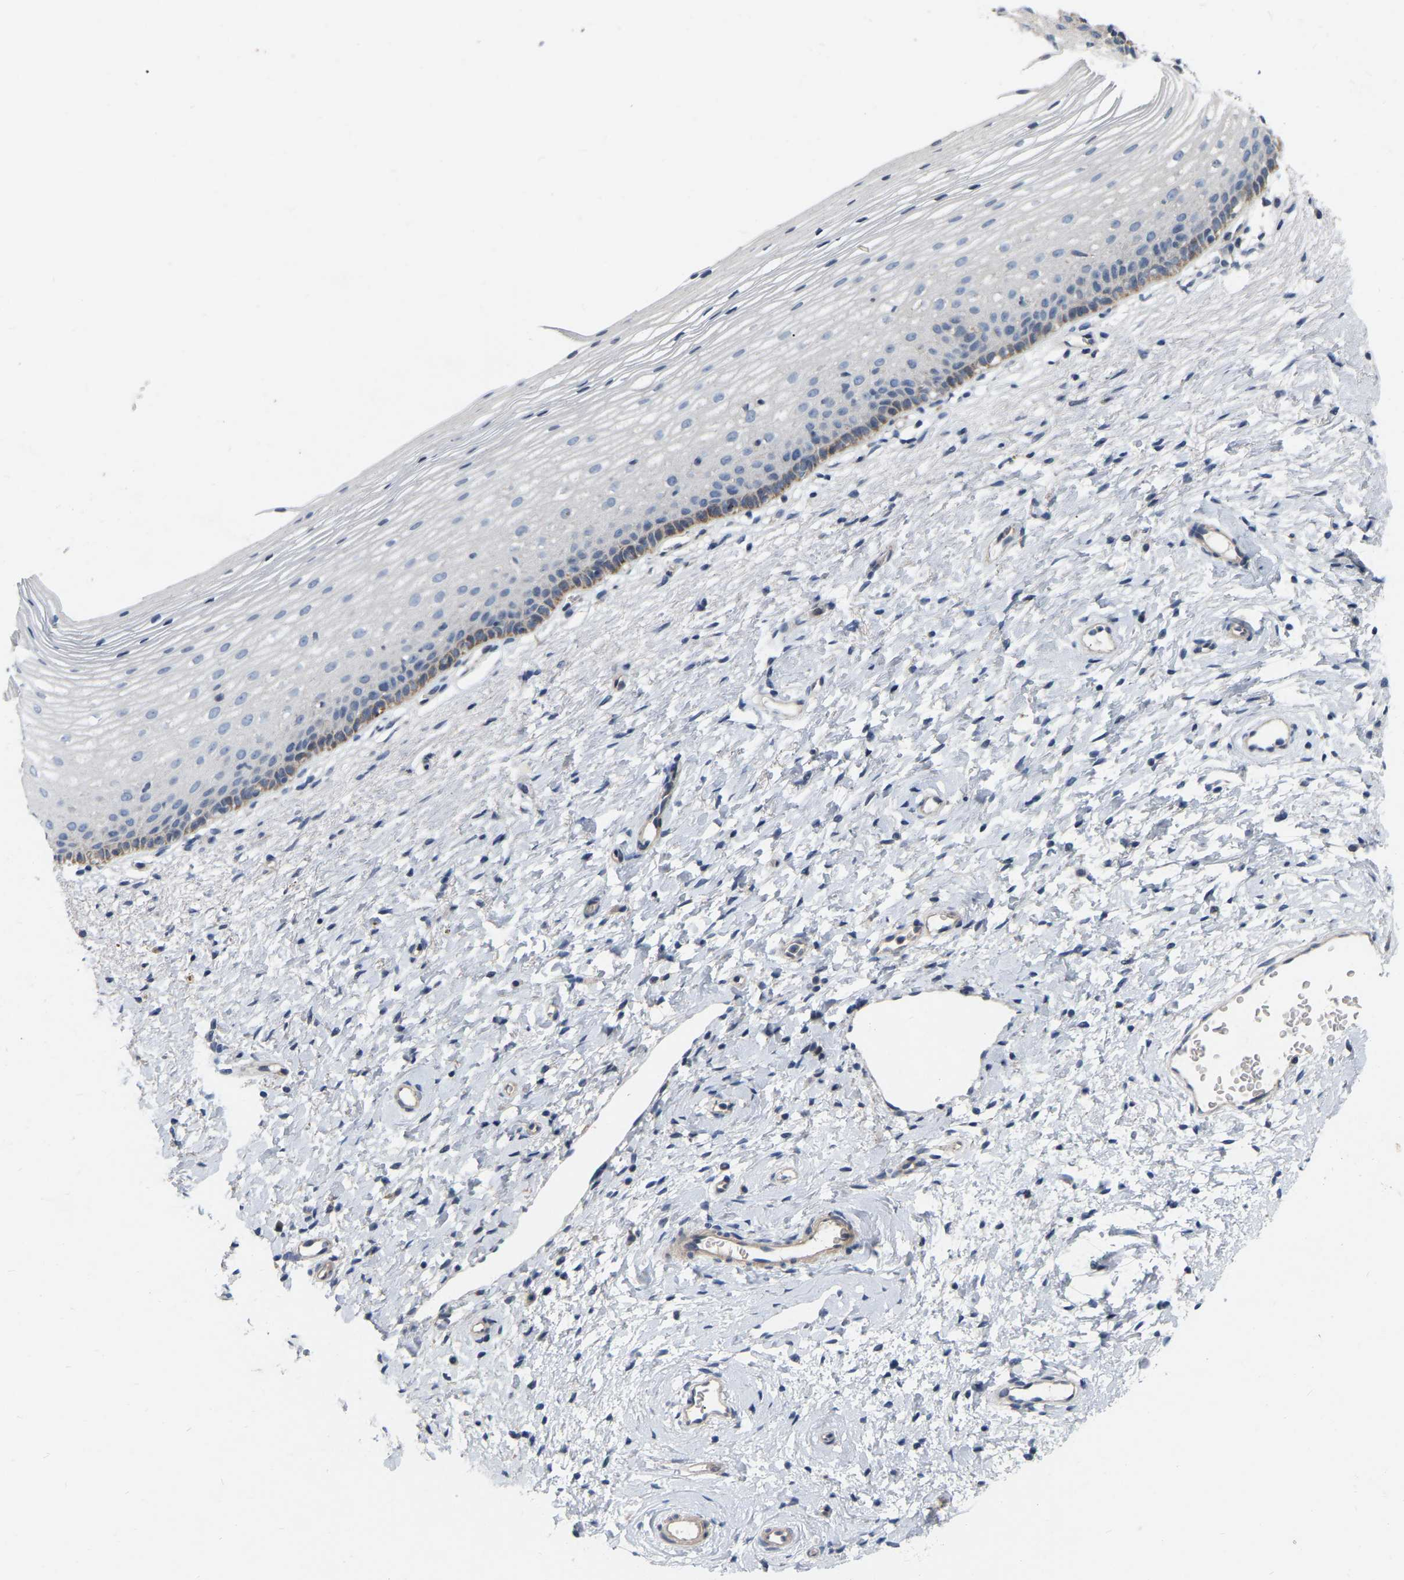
{"staining": {"intensity": "negative", "quantity": "none", "location": "none"}, "tissue": "cervix", "cell_type": "Glandular cells", "image_type": "normal", "snomed": [{"axis": "morphology", "description": "Normal tissue, NOS"}, {"axis": "topography", "description": "Cervix"}], "caption": "This is an IHC micrograph of unremarkable human cervix. There is no positivity in glandular cells.", "gene": "SSH1", "patient": {"sex": "female", "age": 72}}